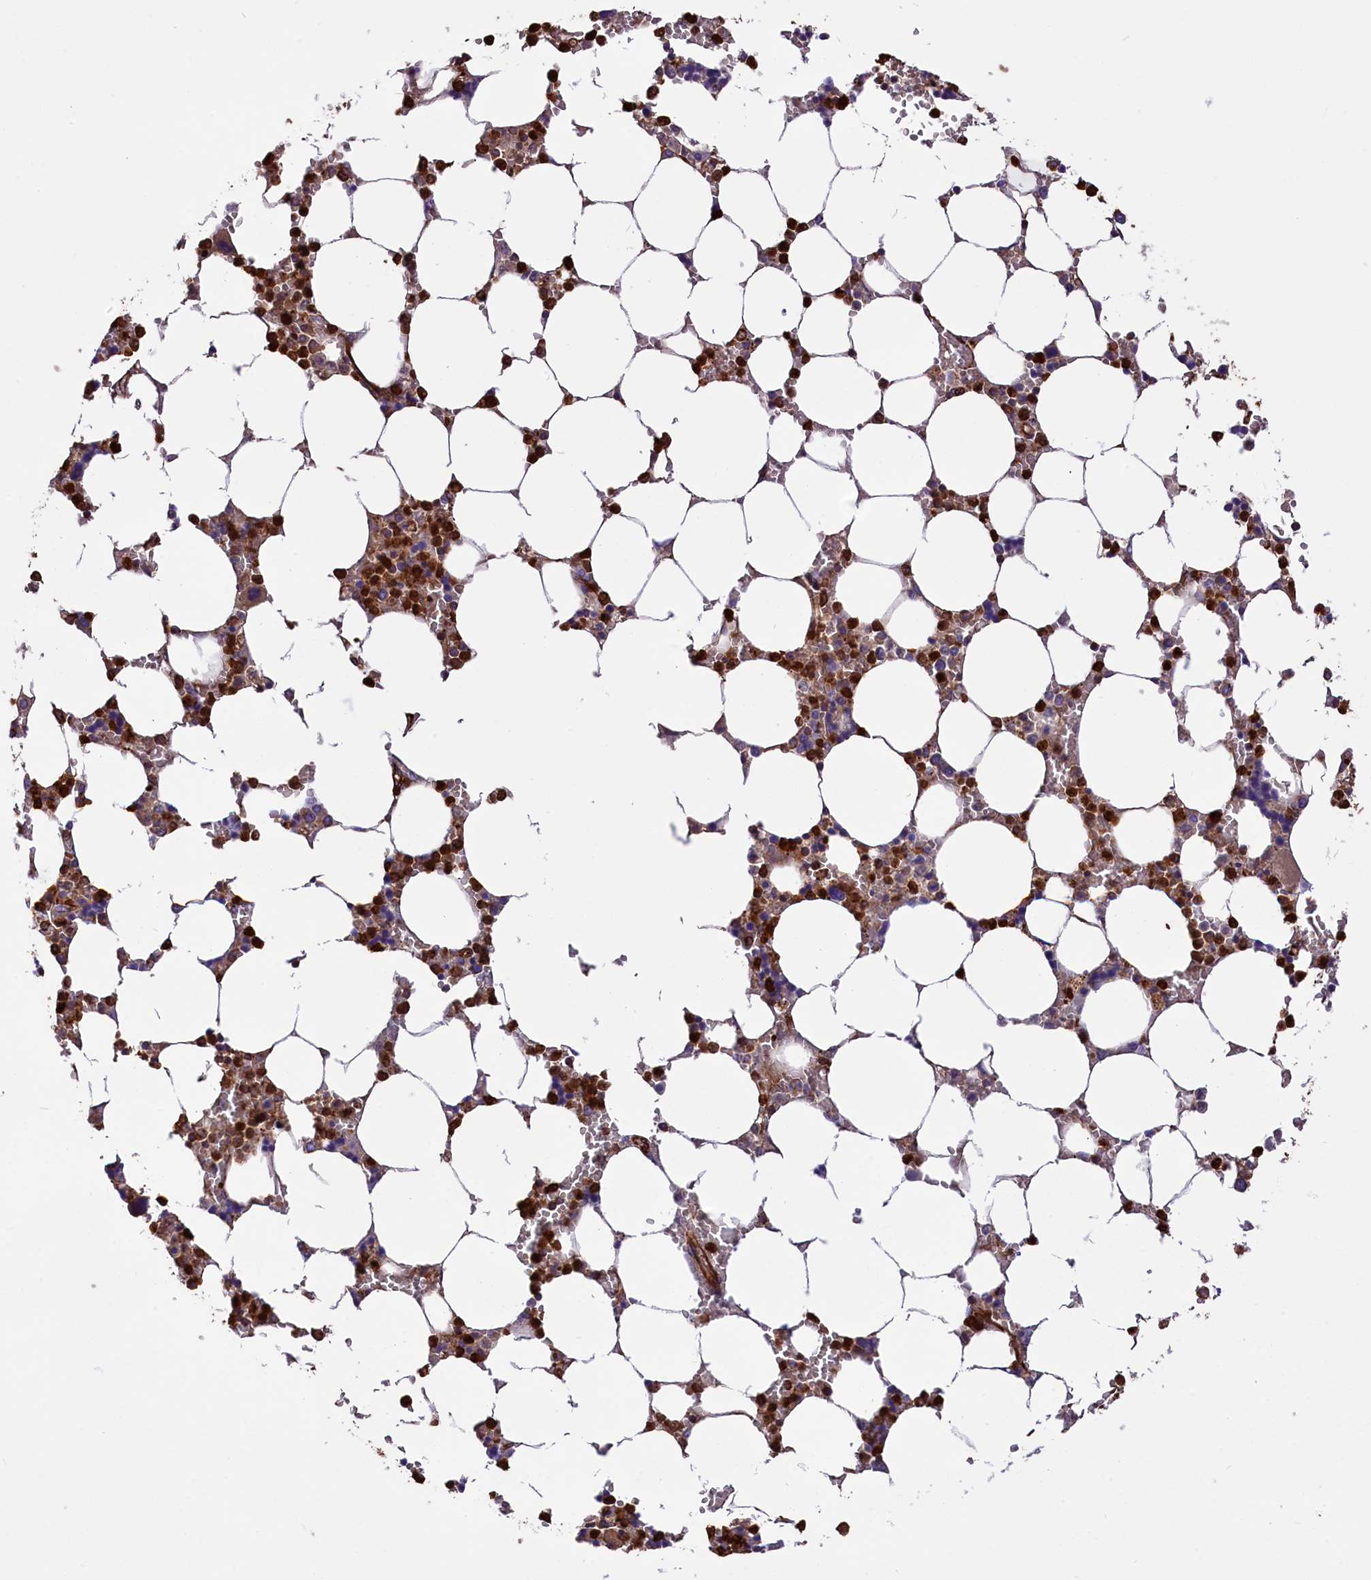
{"staining": {"intensity": "strong", "quantity": "25%-75%", "location": "cytoplasmic/membranous,nuclear"}, "tissue": "bone marrow", "cell_type": "Hematopoietic cells", "image_type": "normal", "snomed": [{"axis": "morphology", "description": "Normal tissue, NOS"}, {"axis": "topography", "description": "Bone marrow"}], "caption": "Hematopoietic cells show high levels of strong cytoplasmic/membranous,nuclear positivity in approximately 25%-75% of cells in benign human bone marrow.", "gene": "CD99L2", "patient": {"sex": "male", "age": 64}}